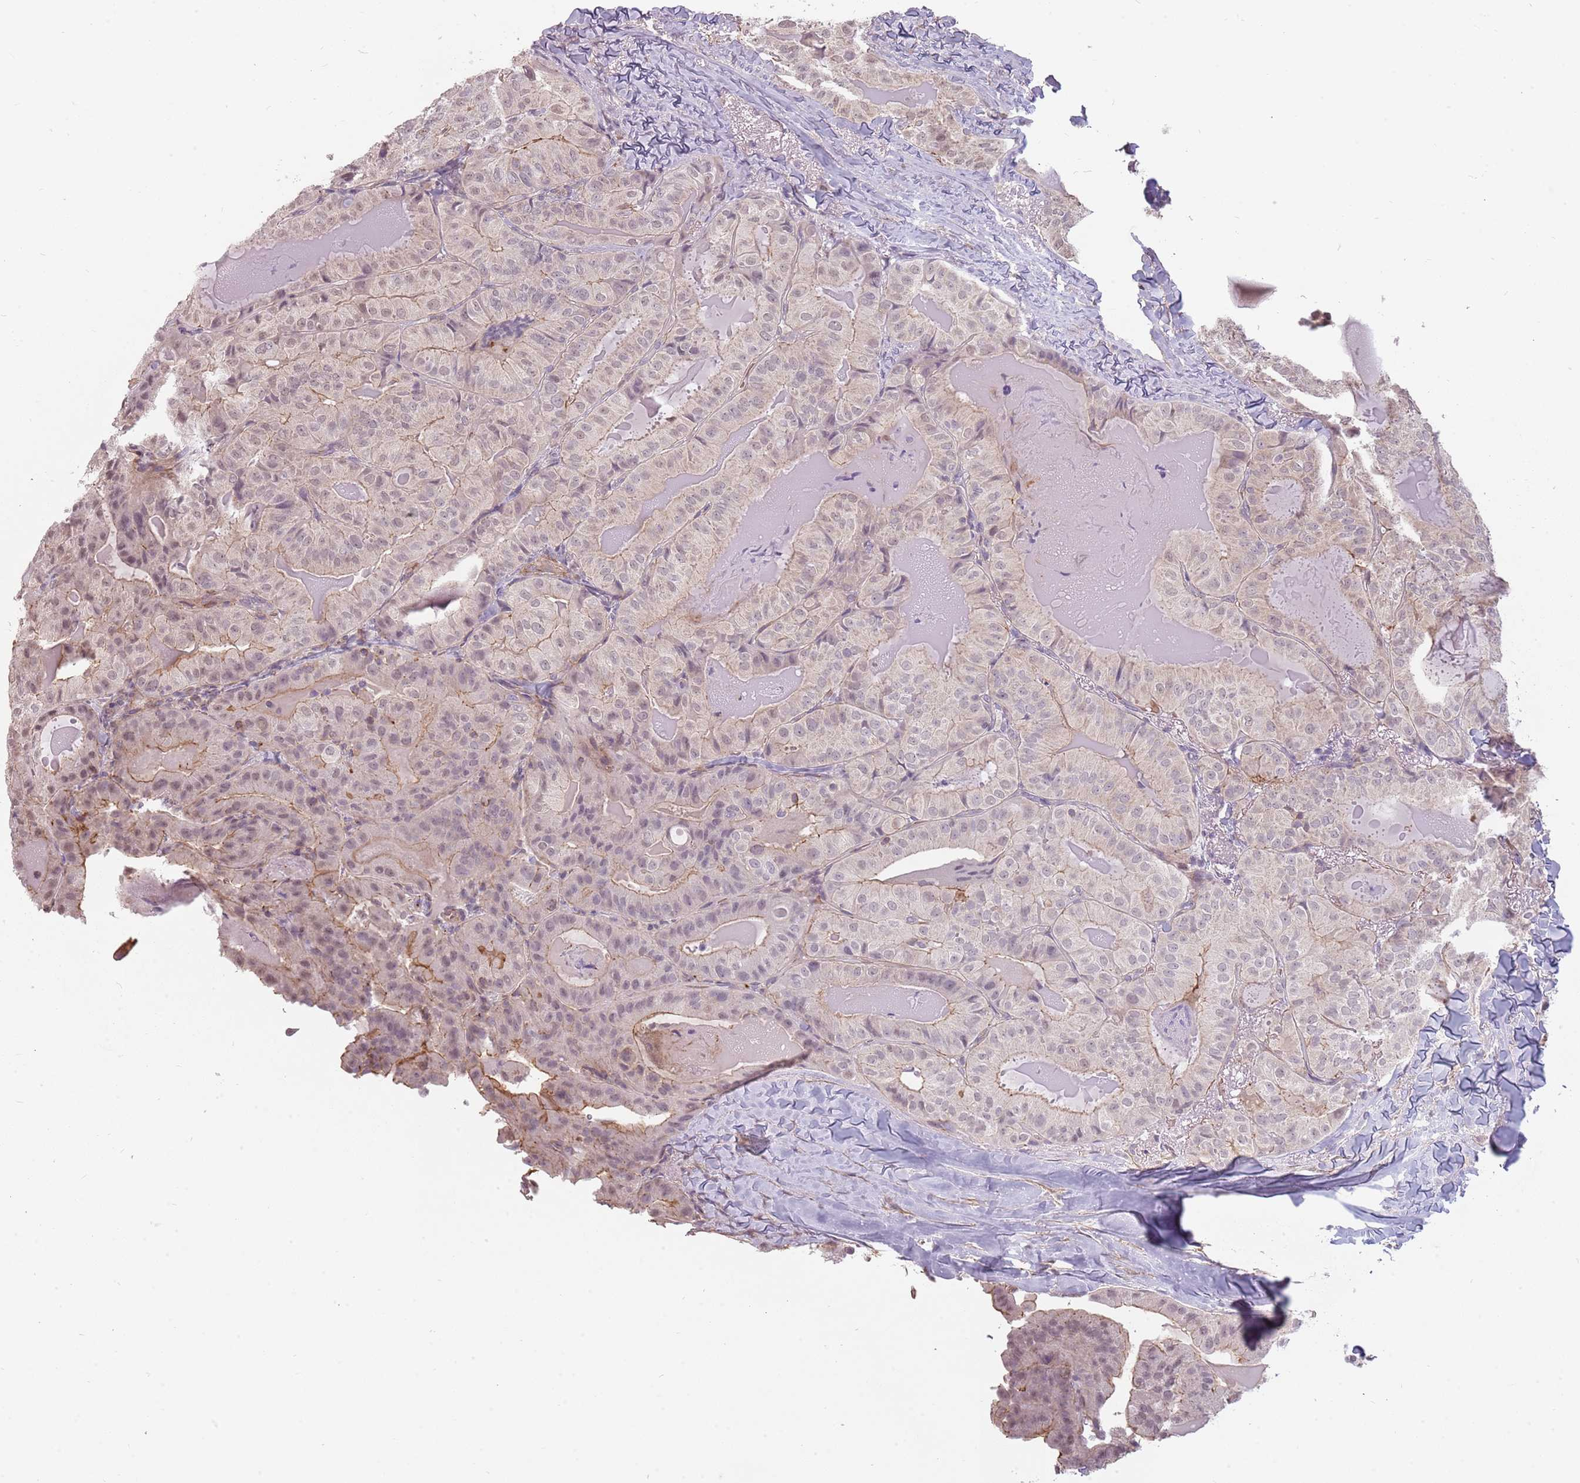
{"staining": {"intensity": "weak", "quantity": "25%-75%", "location": "cytoplasmic/membranous"}, "tissue": "thyroid cancer", "cell_type": "Tumor cells", "image_type": "cancer", "snomed": [{"axis": "morphology", "description": "Papillary adenocarcinoma, NOS"}, {"axis": "topography", "description": "Thyroid gland"}], "caption": "About 25%-75% of tumor cells in papillary adenocarcinoma (thyroid) exhibit weak cytoplasmic/membranous protein positivity as visualized by brown immunohistochemical staining.", "gene": "PPP1R14C", "patient": {"sex": "female", "age": 68}}